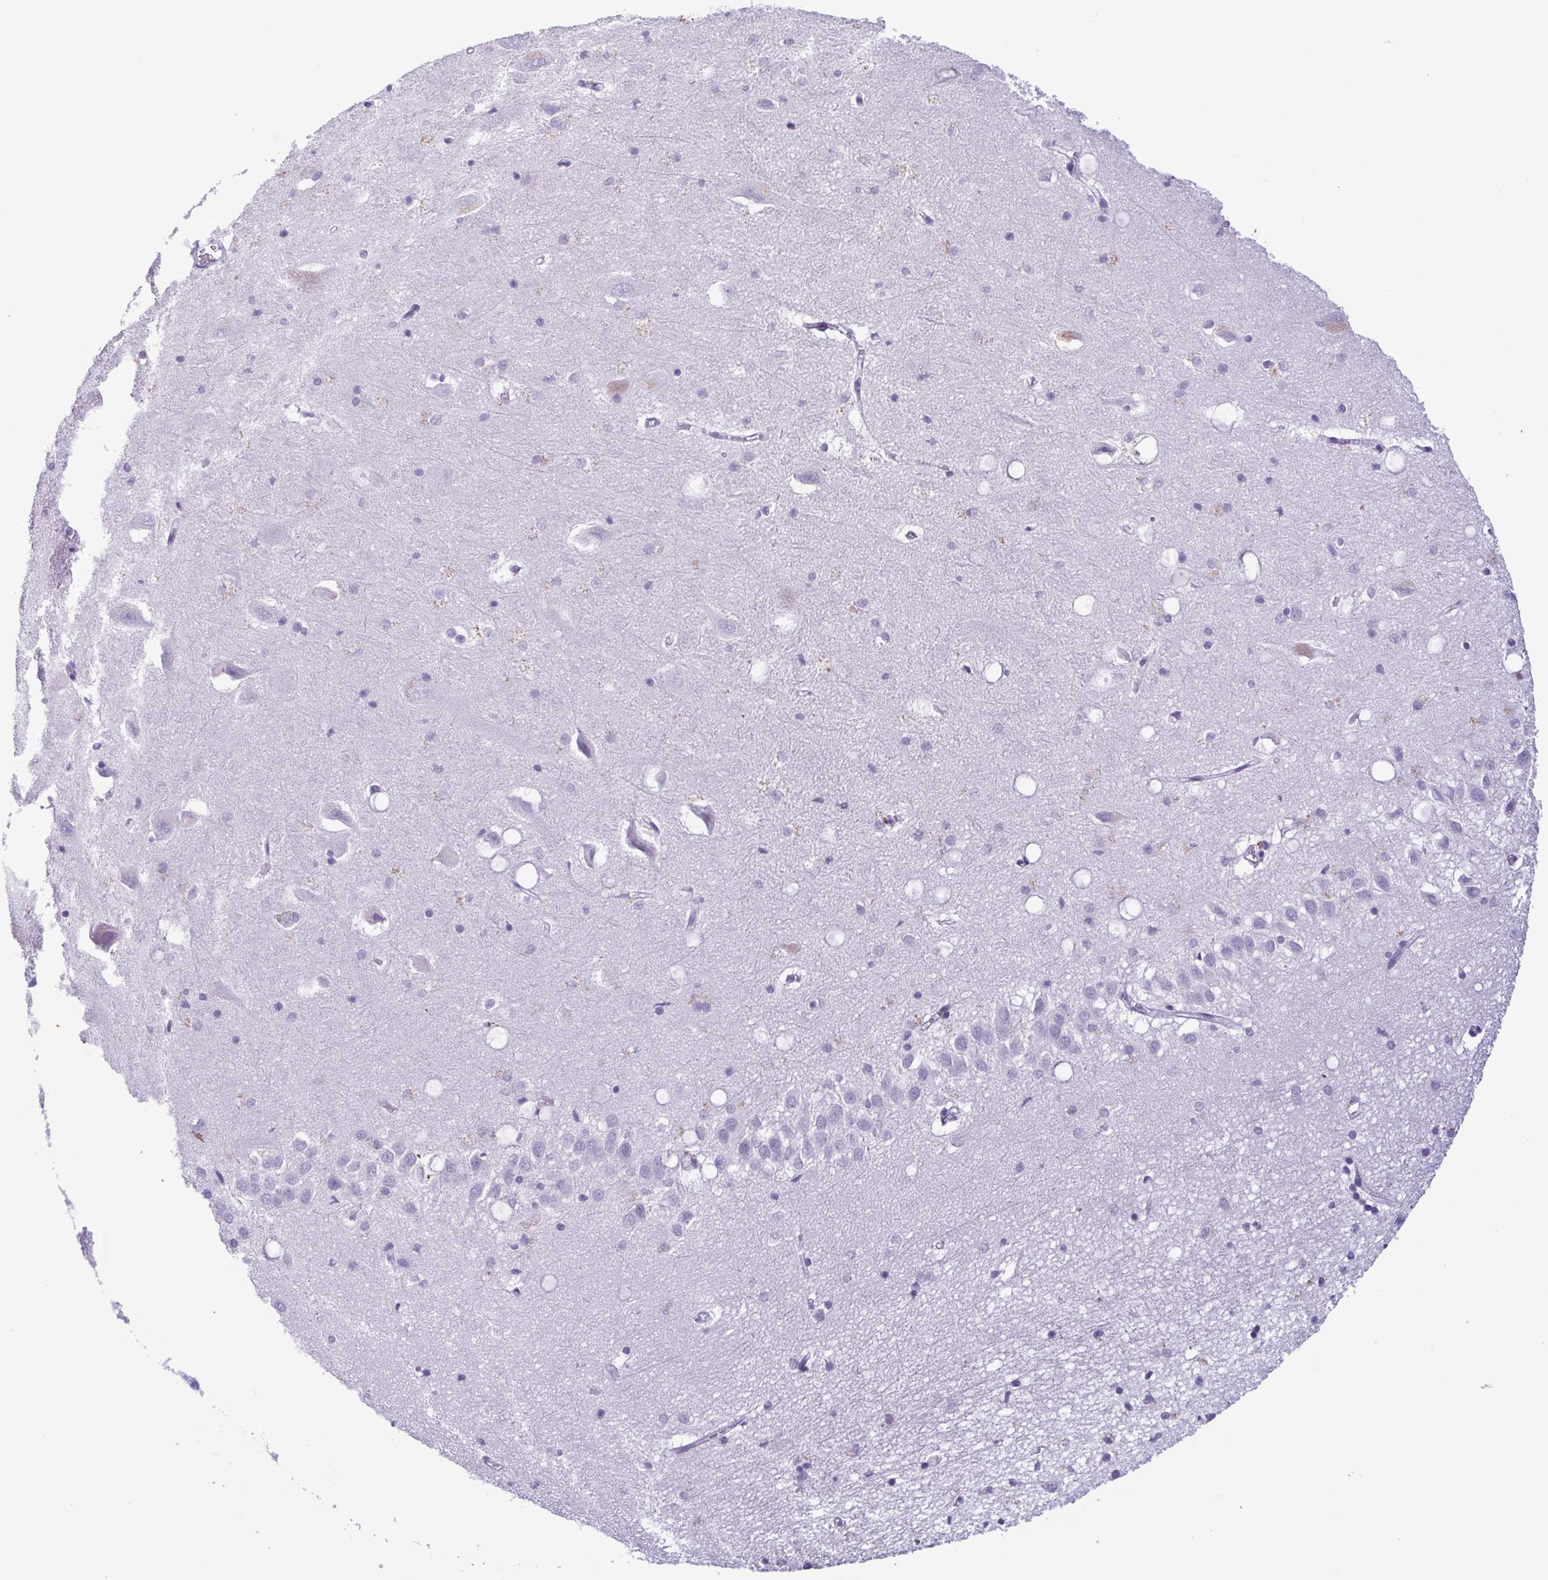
{"staining": {"intensity": "negative", "quantity": "none", "location": "none"}, "tissue": "hippocampus", "cell_type": "Glial cells", "image_type": "normal", "snomed": [{"axis": "morphology", "description": "Normal tissue, NOS"}, {"axis": "topography", "description": "Hippocampus"}], "caption": "High magnification brightfield microscopy of unremarkable hippocampus stained with DAB (brown) and counterstained with hematoxylin (blue): glial cells show no significant positivity.", "gene": "LTF", "patient": {"sex": "male", "age": 58}}